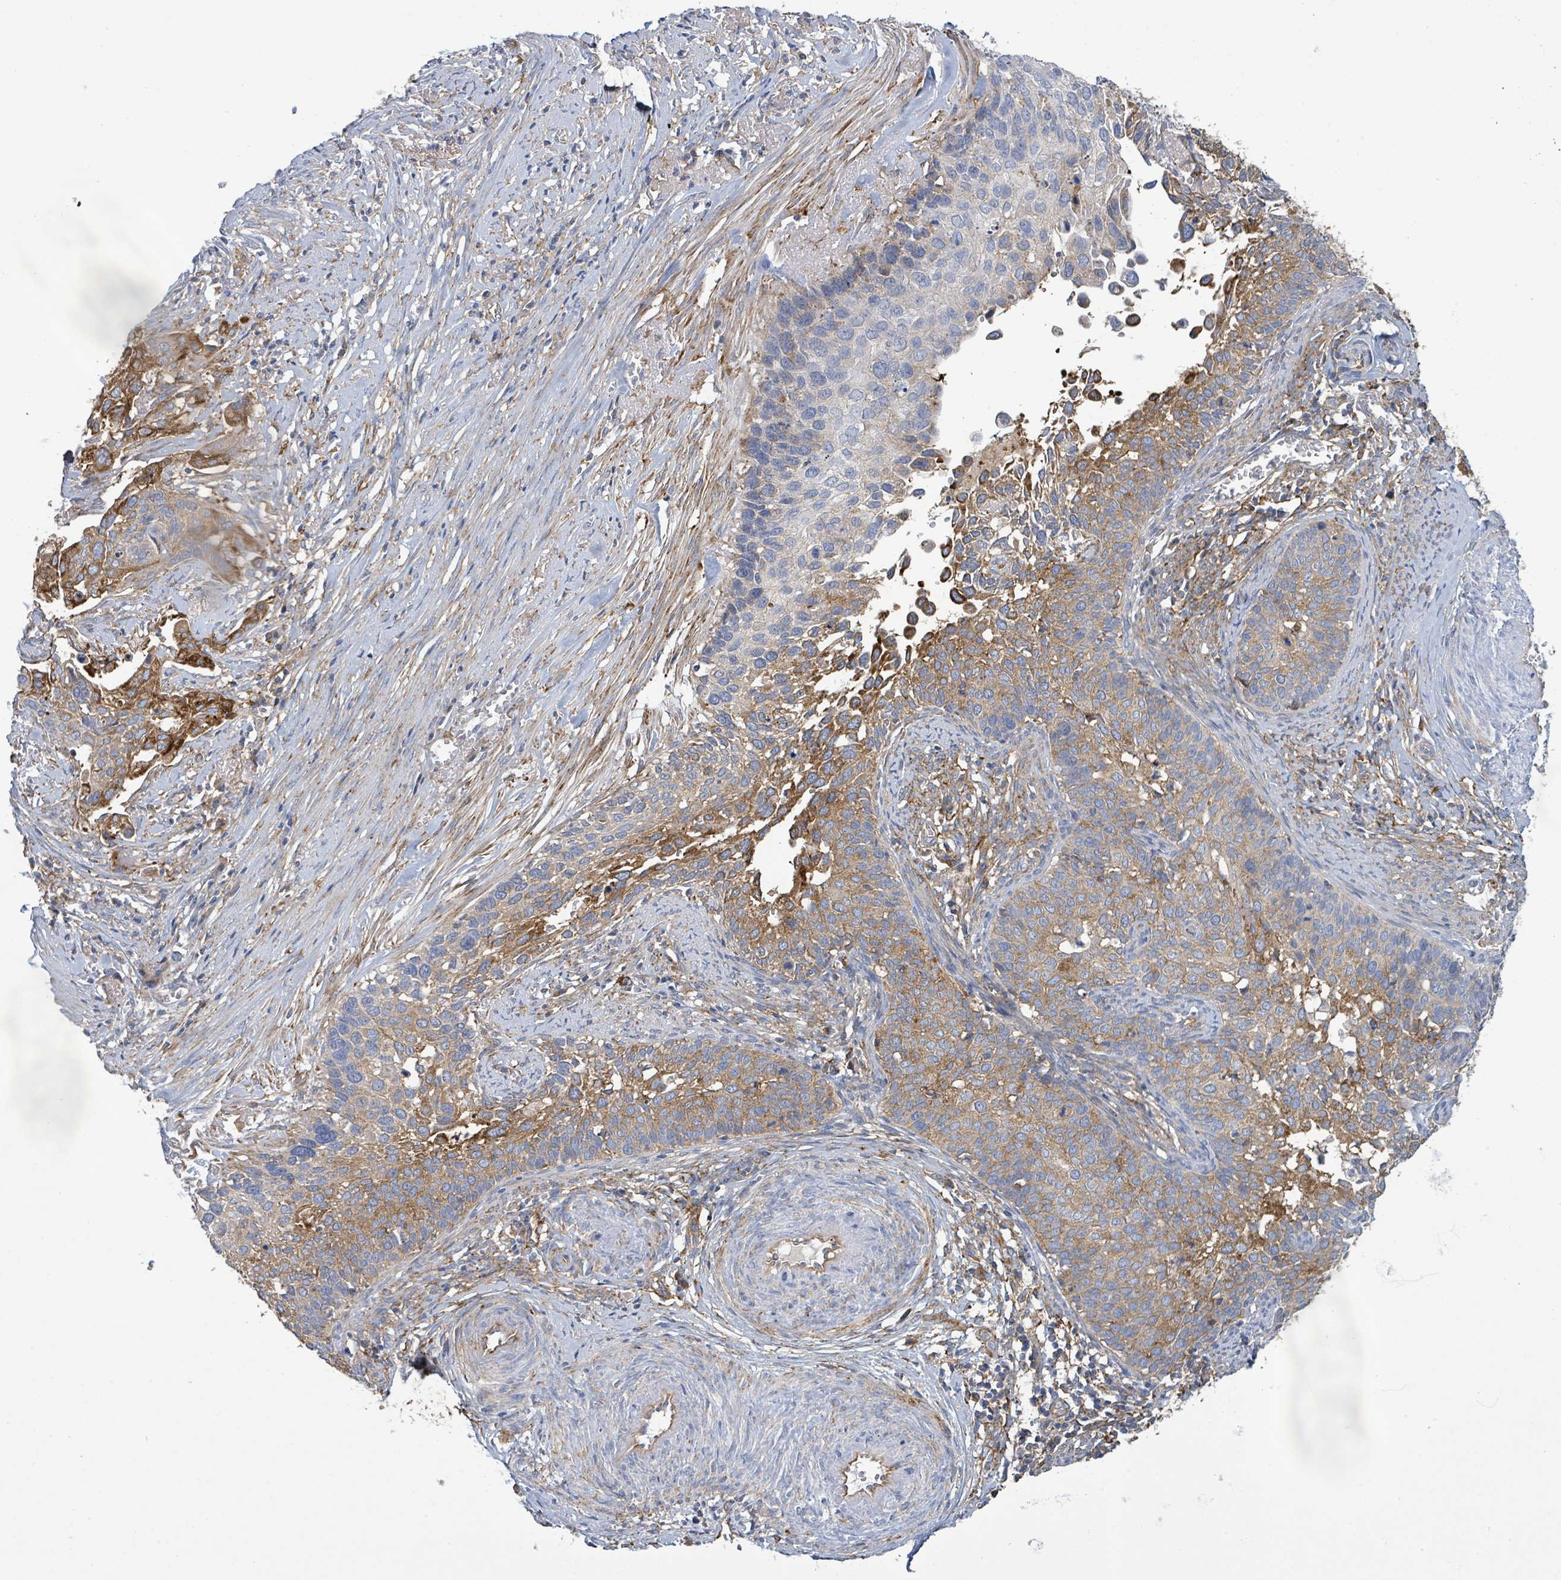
{"staining": {"intensity": "moderate", "quantity": "25%-75%", "location": "cytoplasmic/membranous"}, "tissue": "cervical cancer", "cell_type": "Tumor cells", "image_type": "cancer", "snomed": [{"axis": "morphology", "description": "Squamous cell carcinoma, NOS"}, {"axis": "topography", "description": "Cervix"}], "caption": "A brown stain shows moderate cytoplasmic/membranous expression of a protein in cervical cancer tumor cells.", "gene": "EGFL7", "patient": {"sex": "female", "age": 44}}